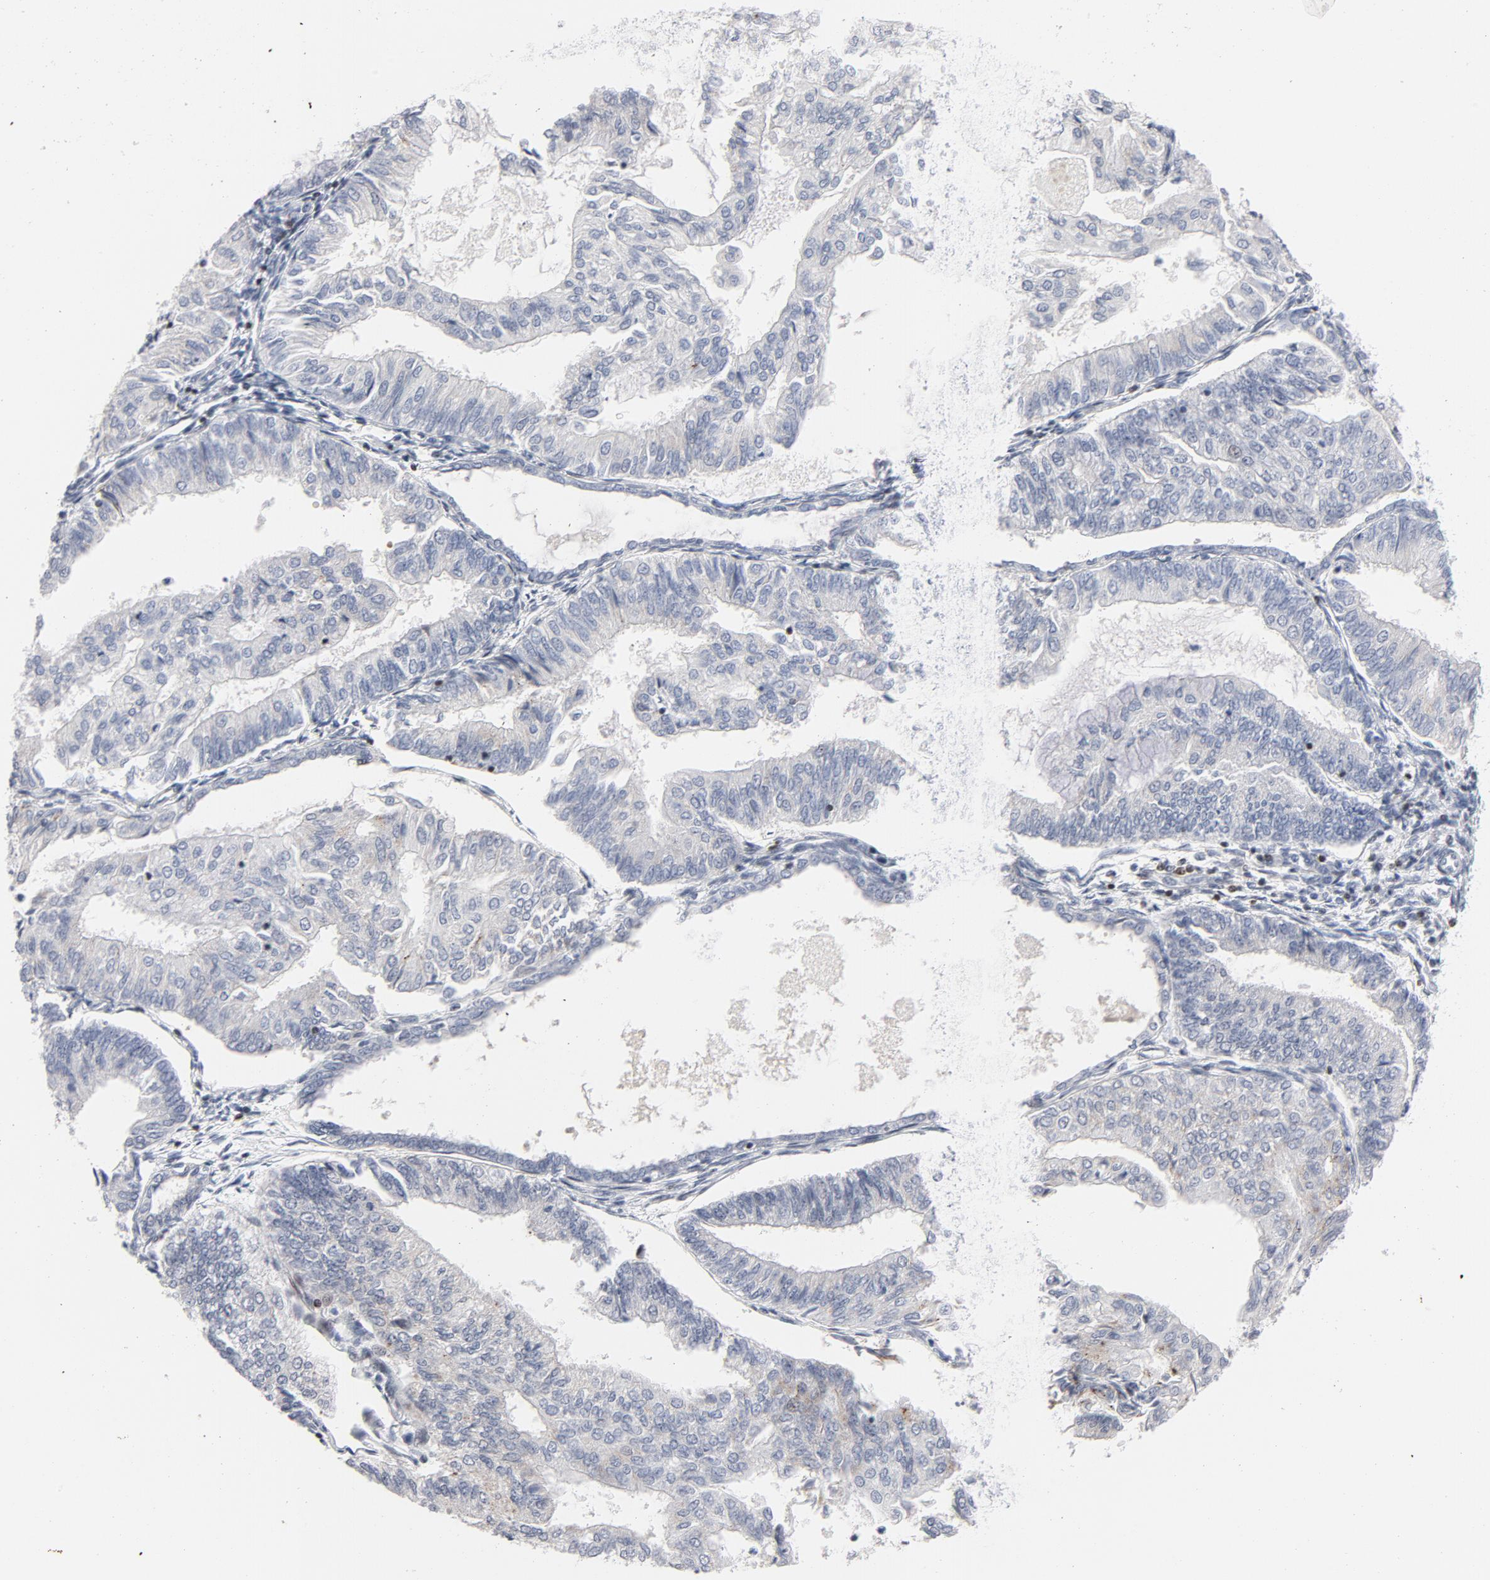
{"staining": {"intensity": "weak", "quantity": "<25%", "location": "cytoplasmic/membranous,nuclear"}, "tissue": "endometrial cancer", "cell_type": "Tumor cells", "image_type": "cancer", "snomed": [{"axis": "morphology", "description": "Adenocarcinoma, NOS"}, {"axis": "topography", "description": "Endometrium"}], "caption": "Micrograph shows no significant protein positivity in tumor cells of endometrial cancer. (Immunohistochemistry (ihc), brightfield microscopy, high magnification).", "gene": "NFIC", "patient": {"sex": "female", "age": 59}}